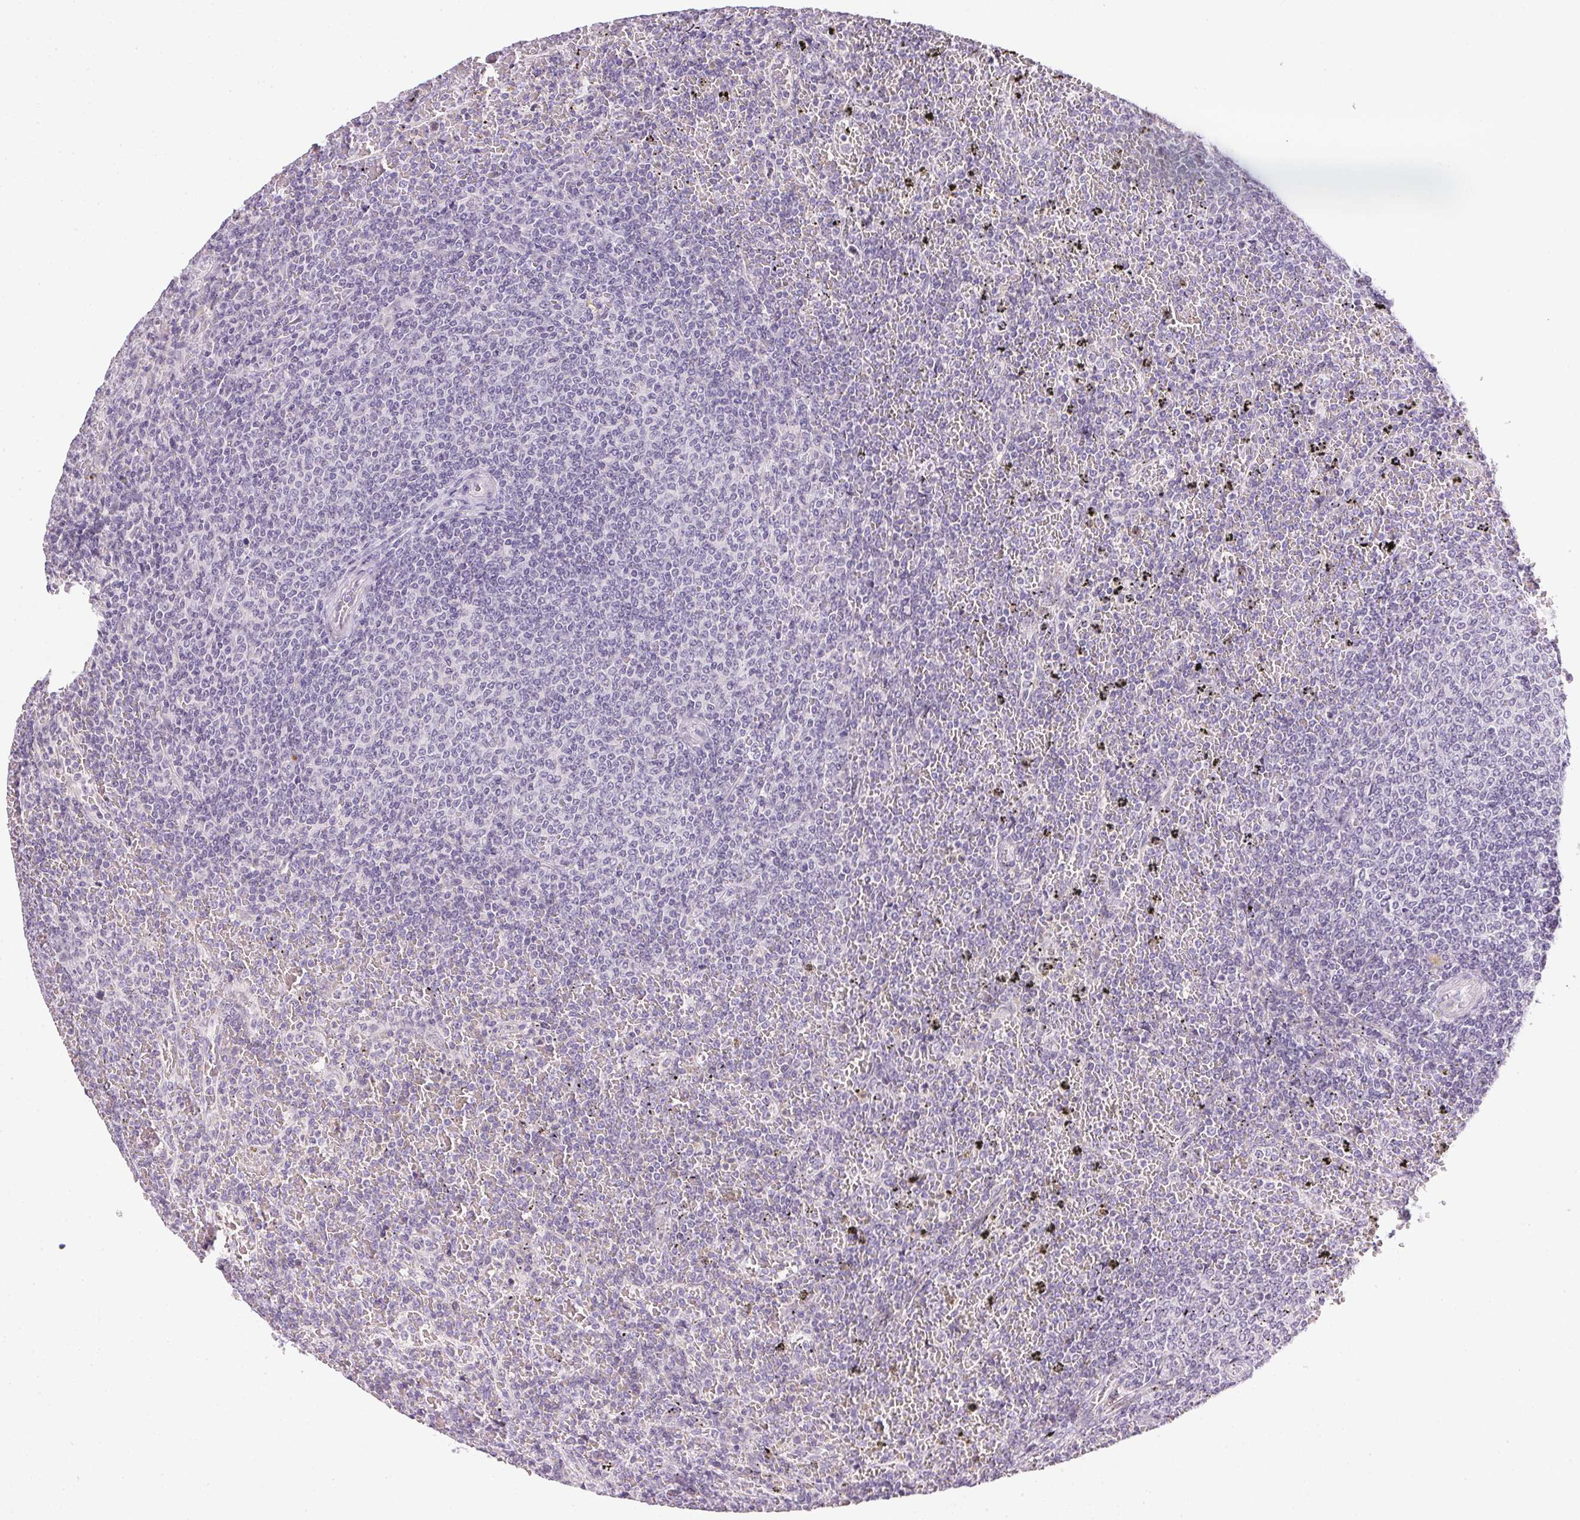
{"staining": {"intensity": "negative", "quantity": "none", "location": "none"}, "tissue": "lymphoma", "cell_type": "Tumor cells", "image_type": "cancer", "snomed": [{"axis": "morphology", "description": "Malignant lymphoma, non-Hodgkin's type, Low grade"}, {"axis": "topography", "description": "Spleen"}], "caption": "This is a image of IHC staining of lymphoma, which shows no staining in tumor cells. (DAB (3,3'-diaminobenzidine) immunohistochemistry (IHC) with hematoxylin counter stain).", "gene": "GSDMC", "patient": {"sex": "female", "age": 77}}